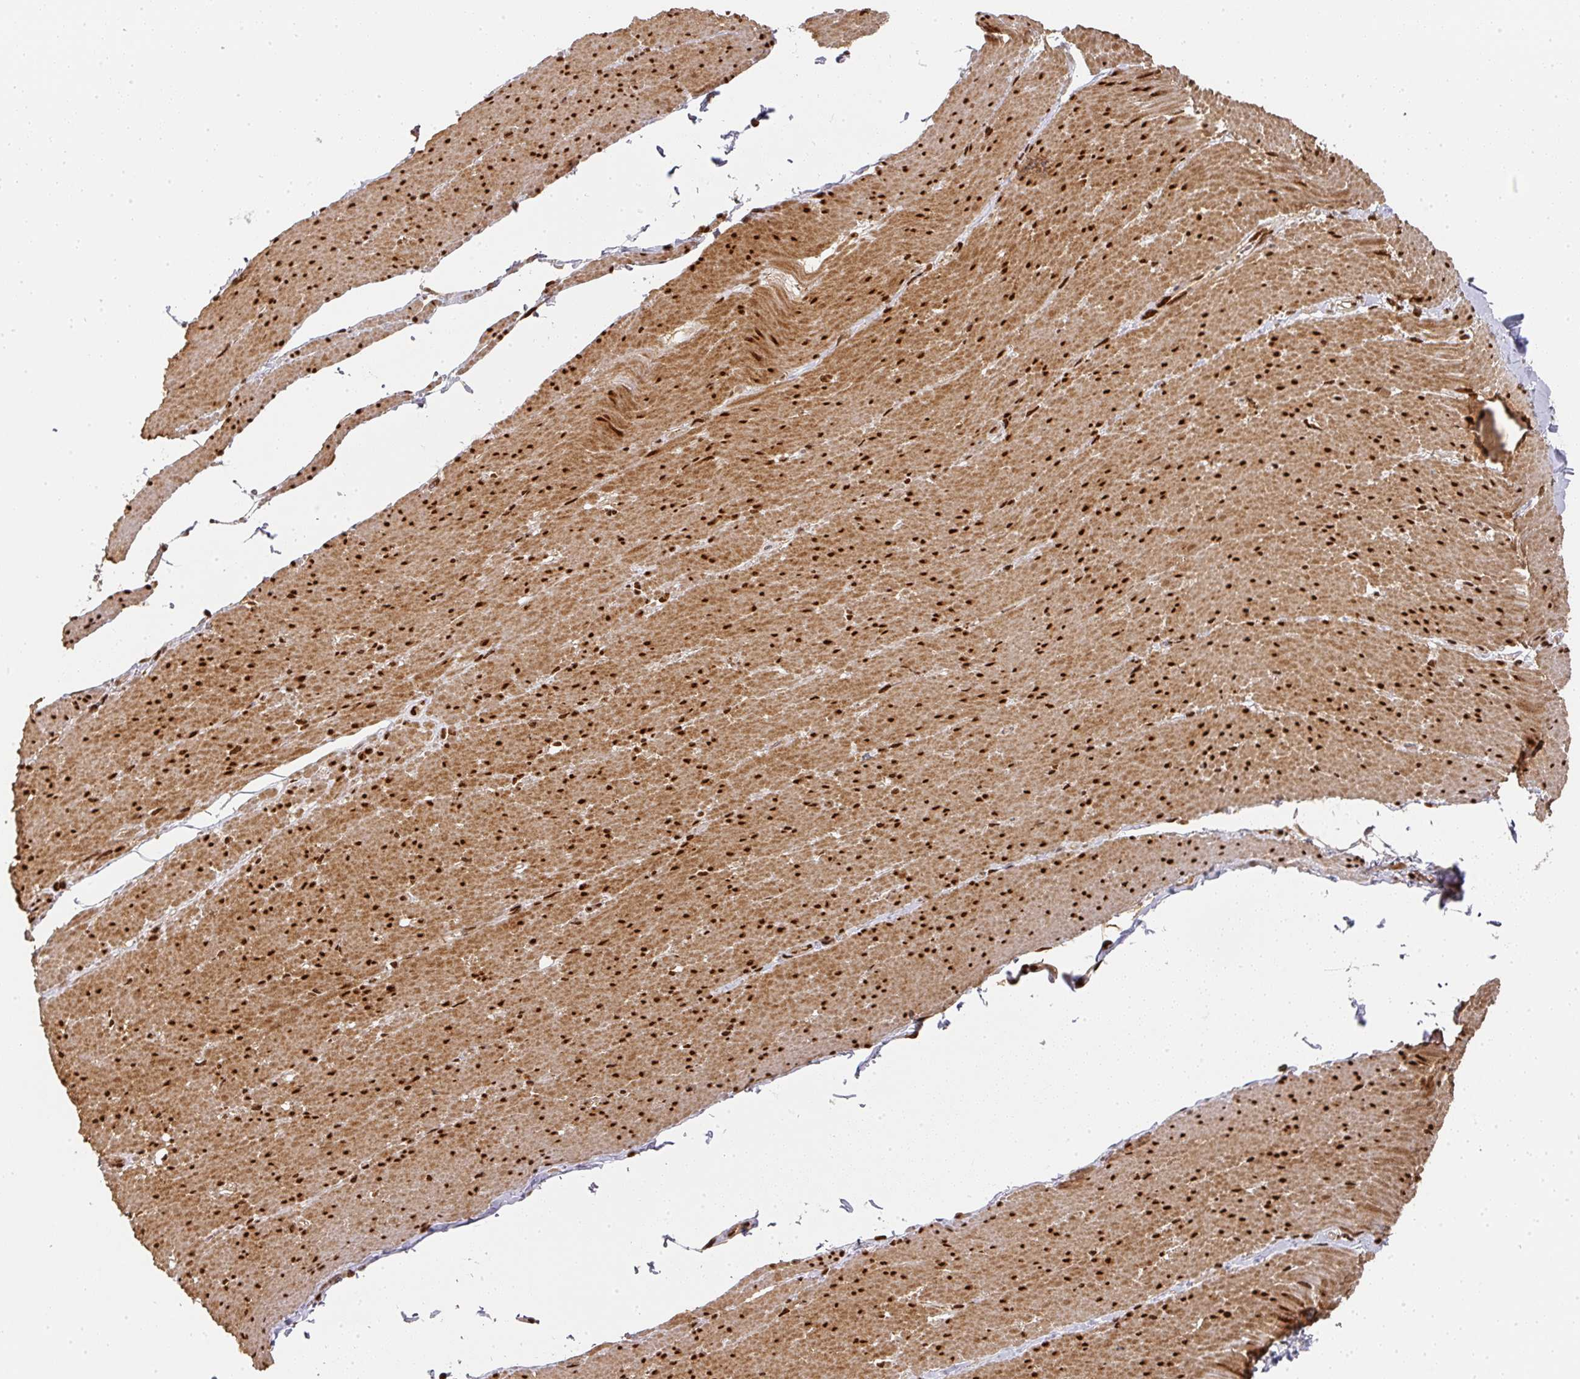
{"staining": {"intensity": "strong", "quantity": ">75%", "location": "cytoplasmic/membranous,nuclear"}, "tissue": "smooth muscle", "cell_type": "Smooth muscle cells", "image_type": "normal", "snomed": [{"axis": "morphology", "description": "Normal tissue, NOS"}, {"axis": "topography", "description": "Smooth muscle"}, {"axis": "topography", "description": "Rectum"}], "caption": "An image showing strong cytoplasmic/membranous,nuclear positivity in approximately >75% of smooth muscle cells in normal smooth muscle, as visualized by brown immunohistochemical staining.", "gene": "DIDO1", "patient": {"sex": "male", "age": 53}}